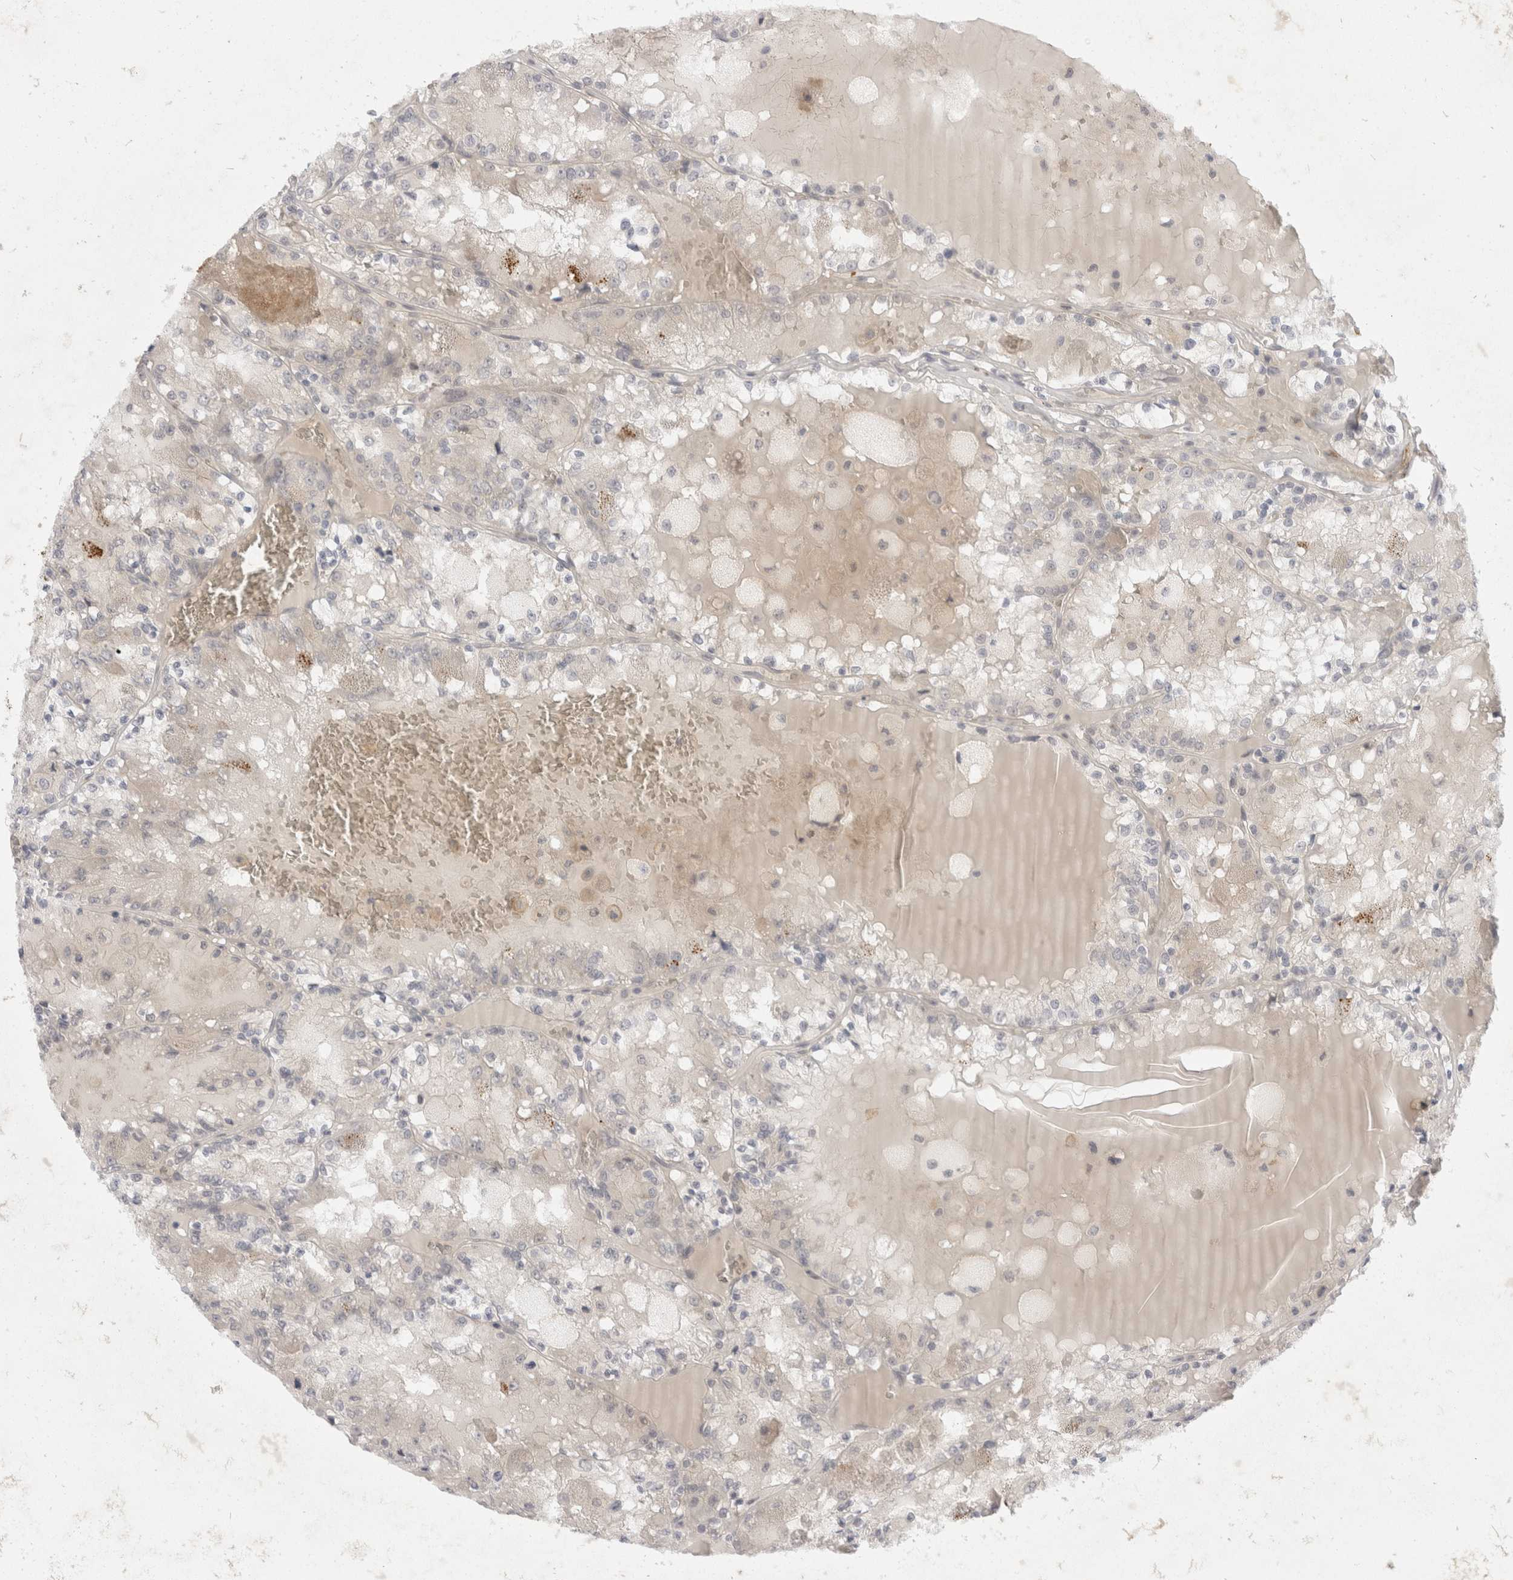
{"staining": {"intensity": "negative", "quantity": "none", "location": "none"}, "tissue": "renal cancer", "cell_type": "Tumor cells", "image_type": "cancer", "snomed": [{"axis": "morphology", "description": "Adenocarcinoma, NOS"}, {"axis": "topography", "description": "Kidney"}], "caption": "Protein analysis of renal cancer (adenocarcinoma) shows no significant staining in tumor cells. (DAB IHC, high magnification).", "gene": "TOM1L2", "patient": {"sex": "female", "age": 56}}